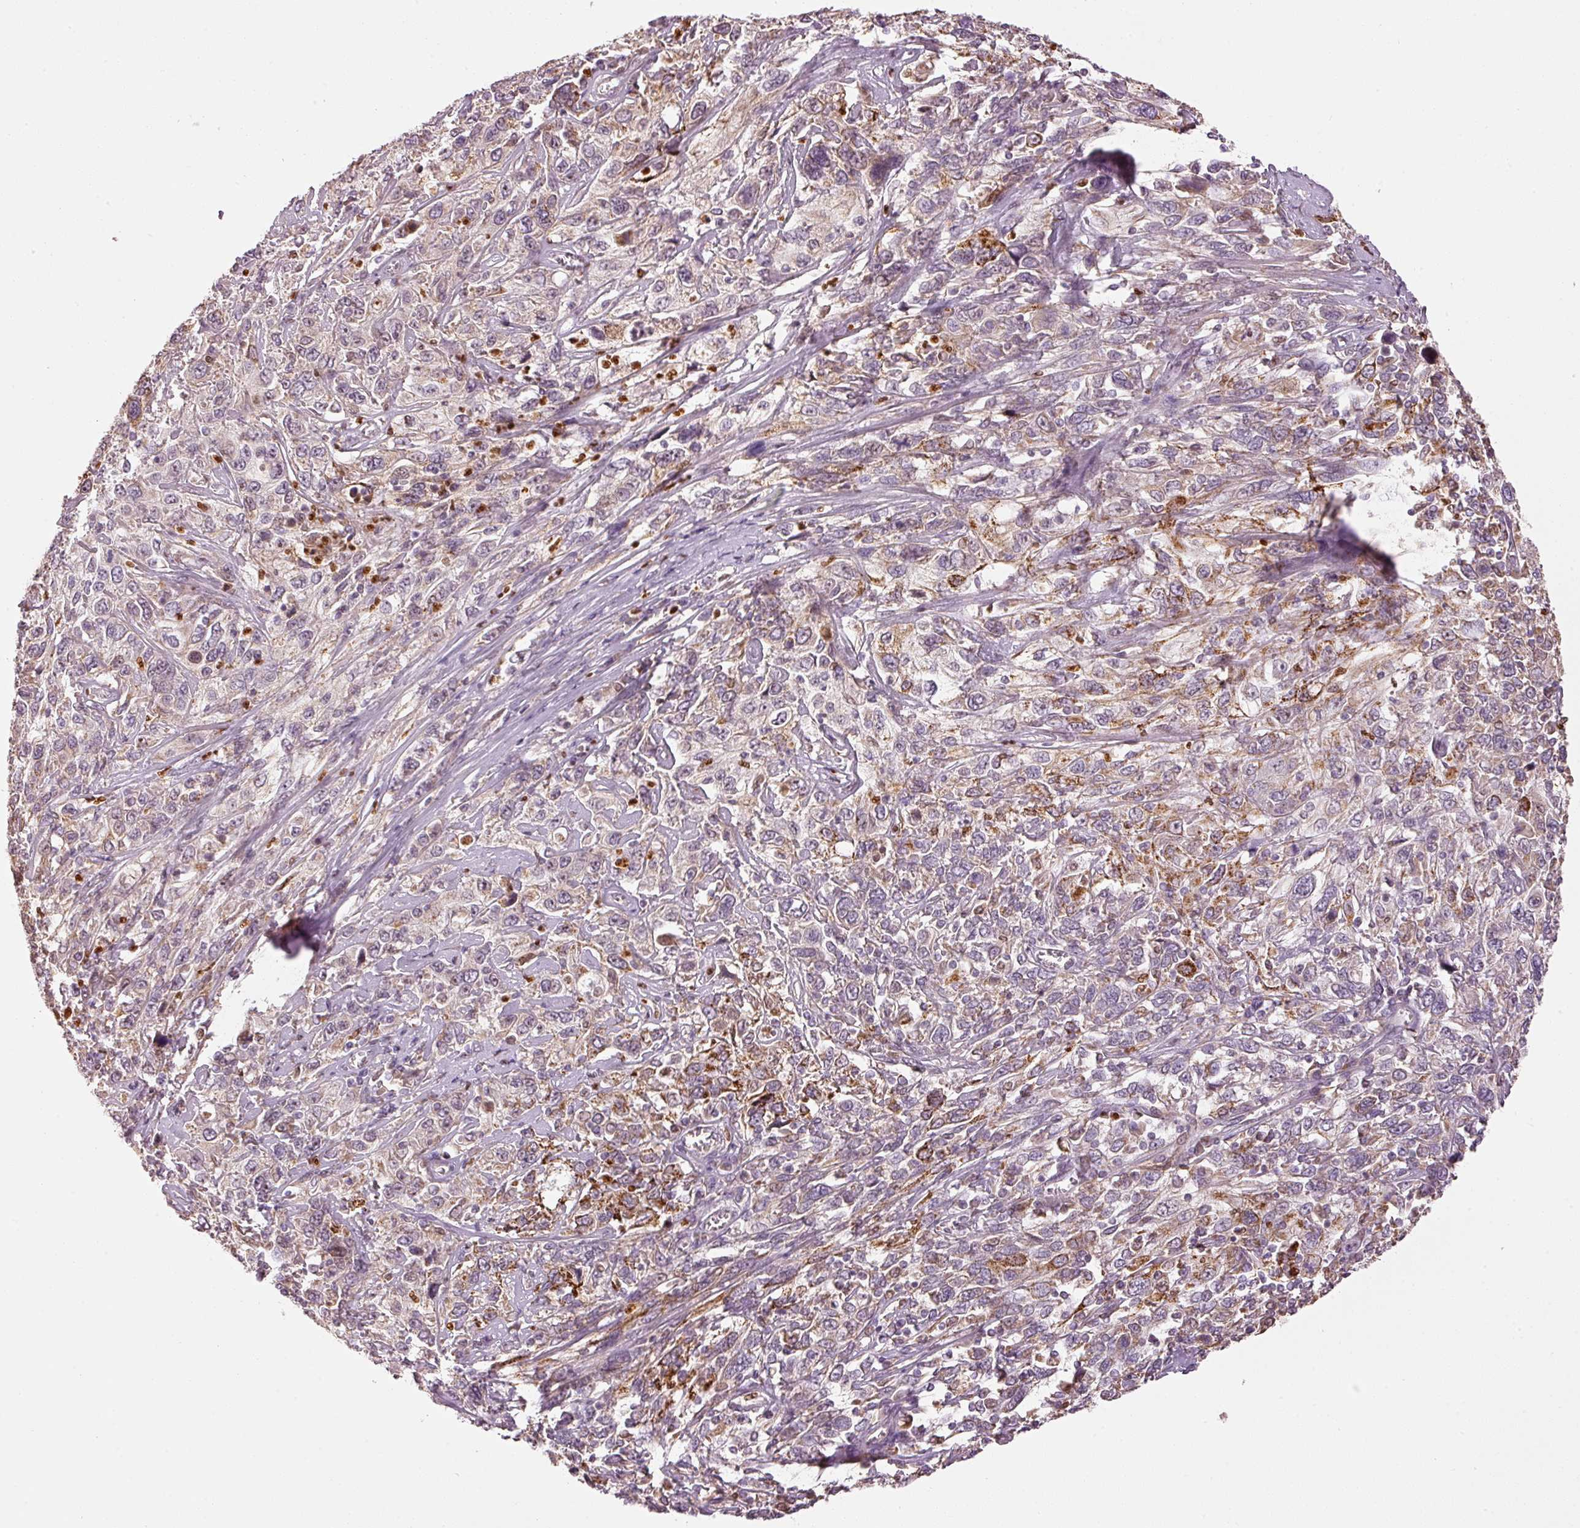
{"staining": {"intensity": "moderate", "quantity": ">75%", "location": "cytoplasmic/membranous"}, "tissue": "cervical cancer", "cell_type": "Tumor cells", "image_type": "cancer", "snomed": [{"axis": "morphology", "description": "Squamous cell carcinoma, NOS"}, {"axis": "topography", "description": "Cervix"}], "caption": "This histopathology image displays immunohistochemistry staining of human cervical cancer (squamous cell carcinoma), with medium moderate cytoplasmic/membranous expression in approximately >75% of tumor cells.", "gene": "MTHFD1L", "patient": {"sex": "female", "age": 46}}